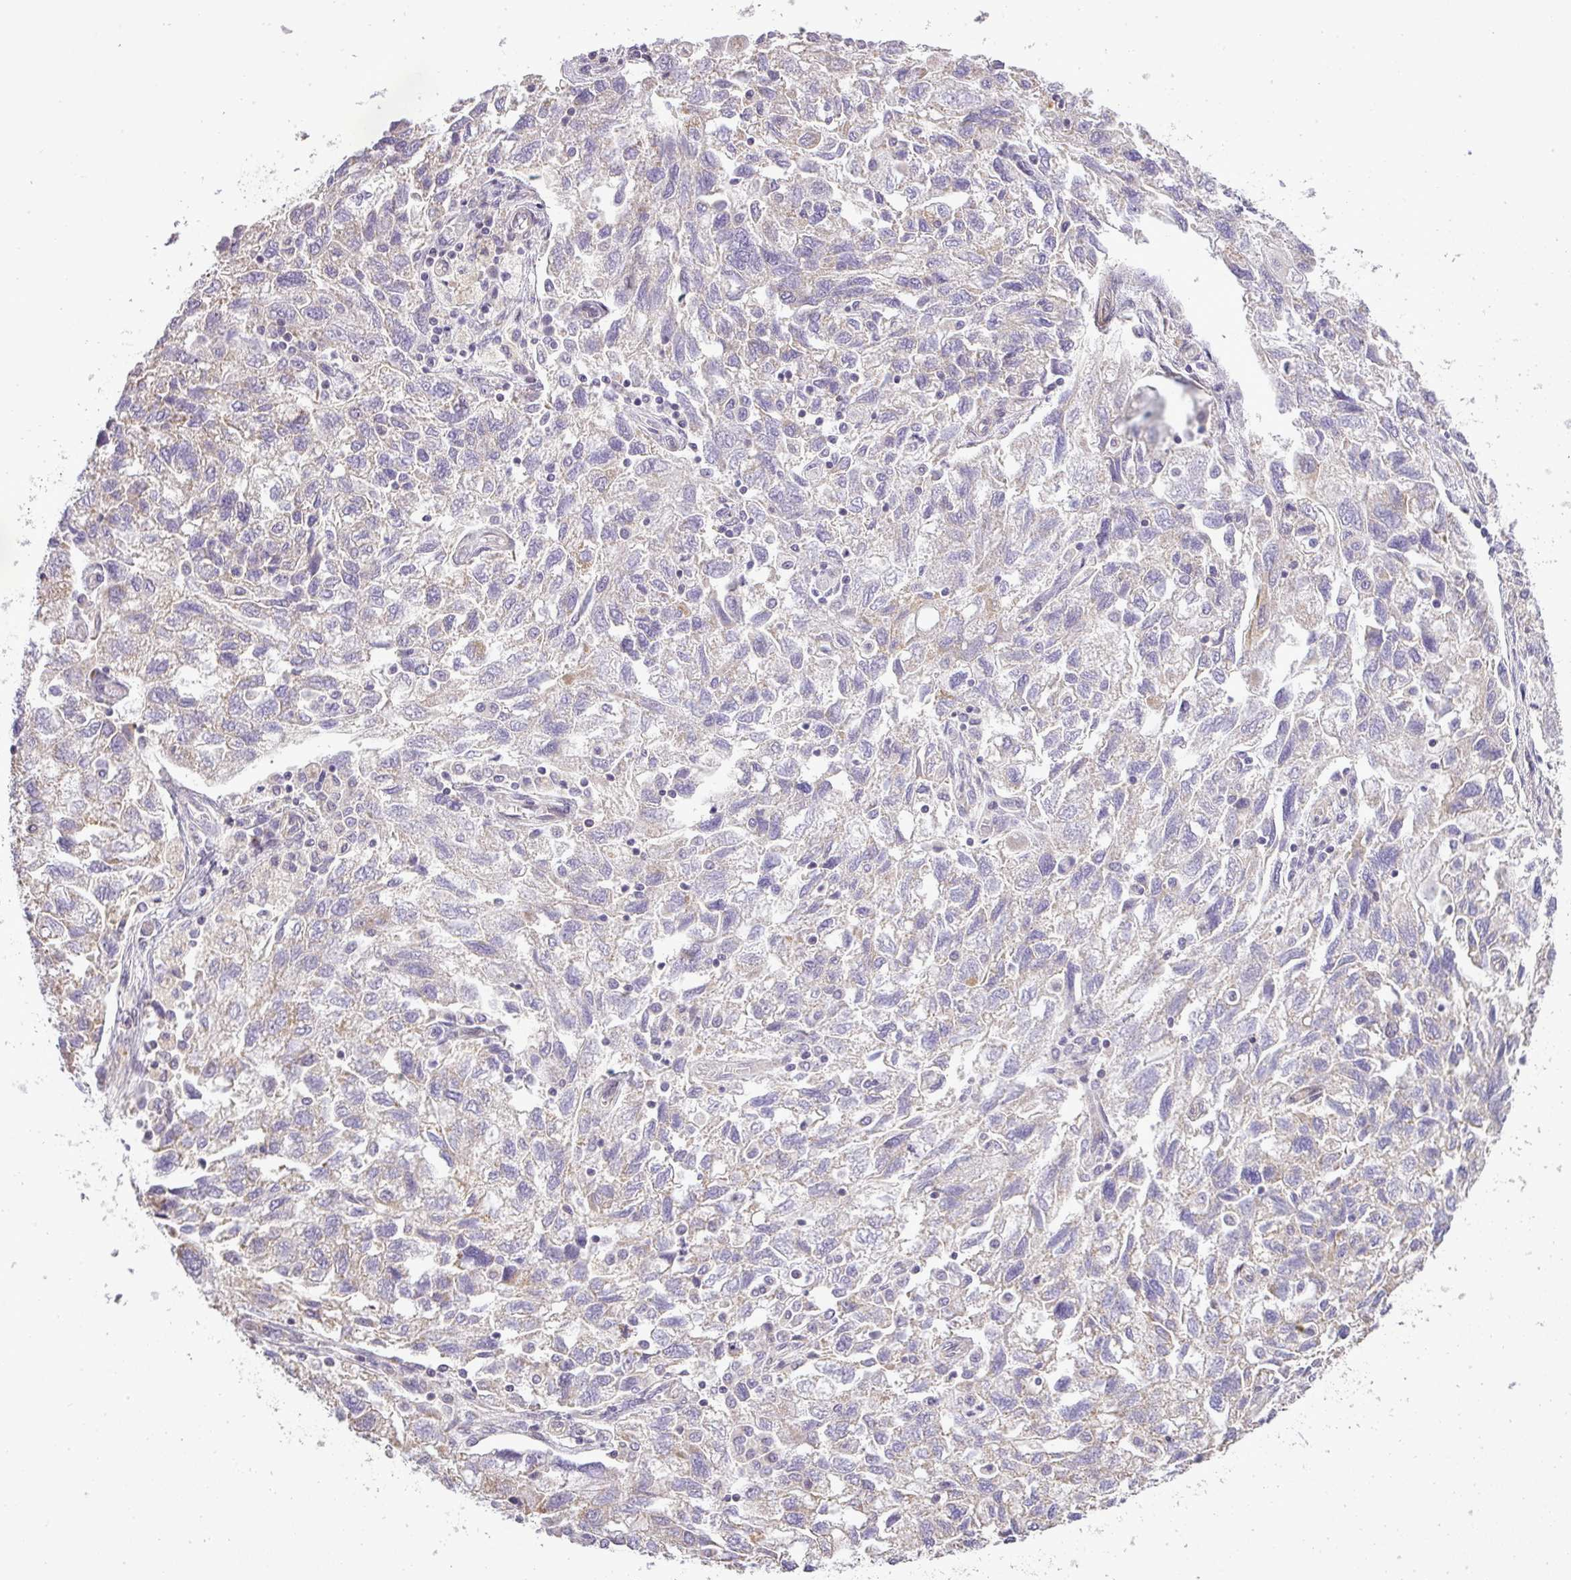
{"staining": {"intensity": "negative", "quantity": "none", "location": "none"}, "tissue": "ovarian cancer", "cell_type": "Tumor cells", "image_type": "cancer", "snomed": [{"axis": "morphology", "description": "Carcinoma, NOS"}, {"axis": "morphology", "description": "Cystadenocarcinoma, serous, NOS"}, {"axis": "topography", "description": "Ovary"}], "caption": "A histopathology image of human ovarian carcinoma is negative for staining in tumor cells.", "gene": "ZDHHC1", "patient": {"sex": "female", "age": 69}}